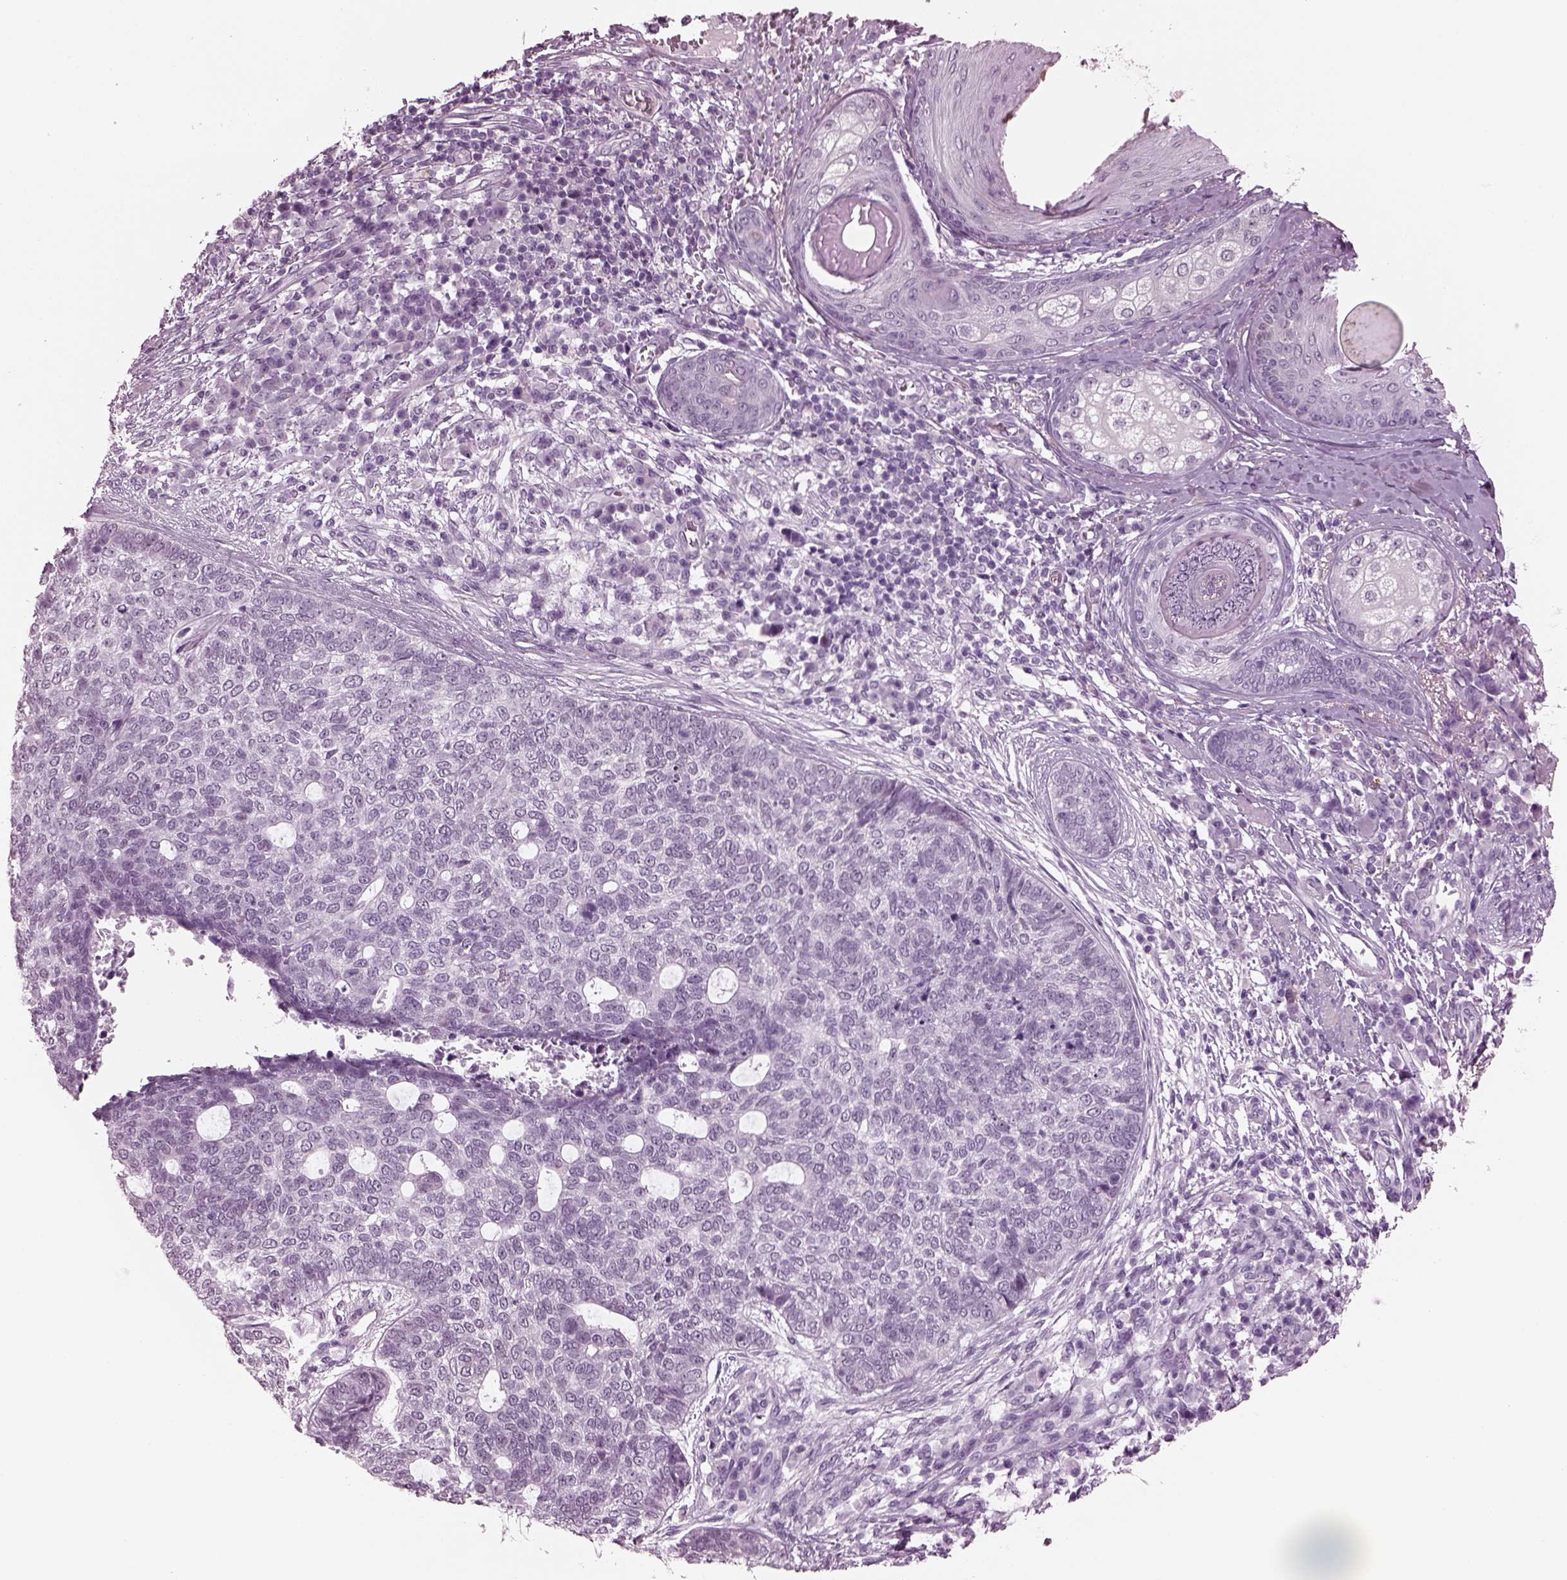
{"staining": {"intensity": "negative", "quantity": "none", "location": "none"}, "tissue": "skin cancer", "cell_type": "Tumor cells", "image_type": "cancer", "snomed": [{"axis": "morphology", "description": "Basal cell carcinoma"}, {"axis": "topography", "description": "Skin"}], "caption": "Immunohistochemical staining of human skin cancer (basal cell carcinoma) demonstrates no significant staining in tumor cells. Nuclei are stained in blue.", "gene": "SLC6A17", "patient": {"sex": "female", "age": 69}}